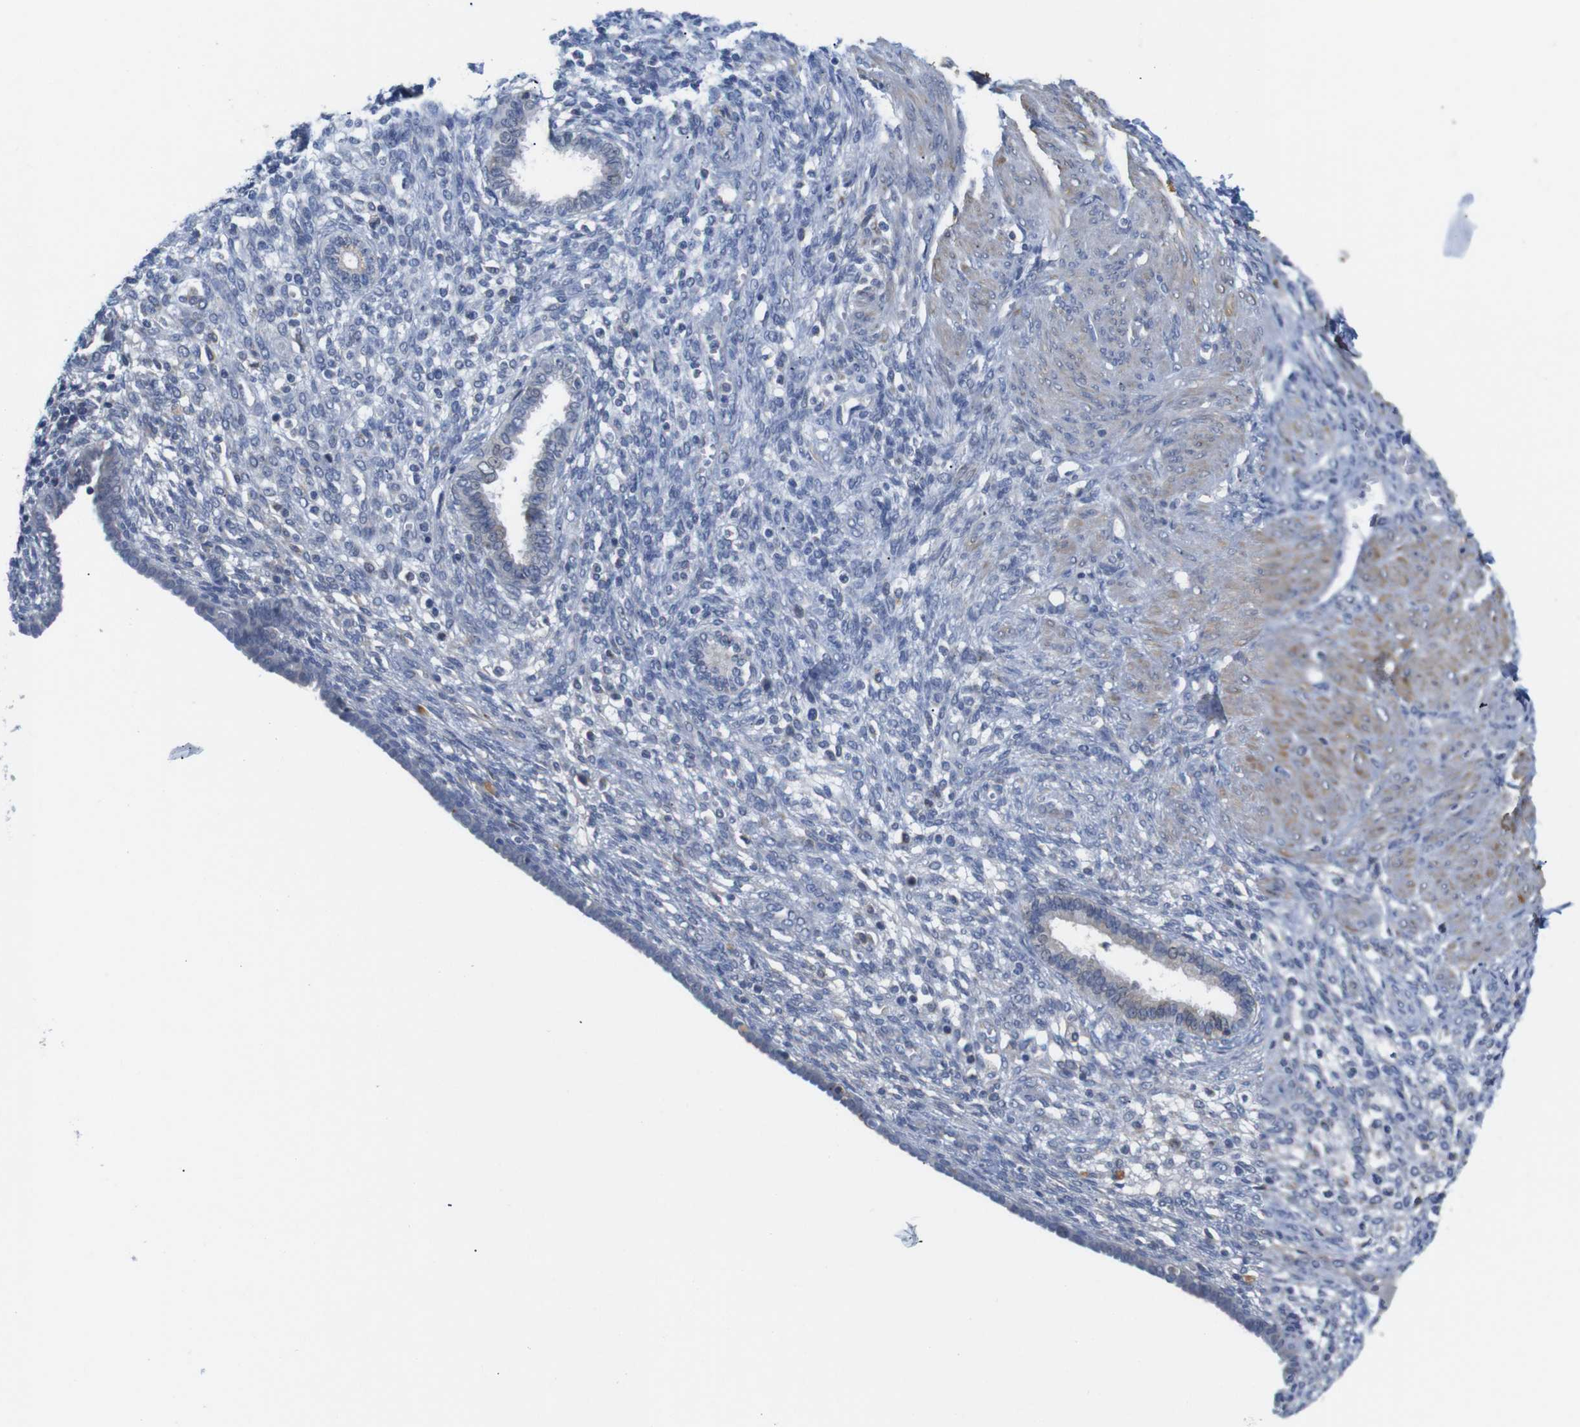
{"staining": {"intensity": "negative", "quantity": "none", "location": "none"}, "tissue": "endometrium", "cell_type": "Cells in endometrial stroma", "image_type": "normal", "snomed": [{"axis": "morphology", "description": "Normal tissue, NOS"}, {"axis": "topography", "description": "Endometrium"}], "caption": "Endometrium stained for a protein using immunohistochemistry reveals no staining cells in endometrial stroma.", "gene": "LRRC55", "patient": {"sex": "female", "age": 72}}